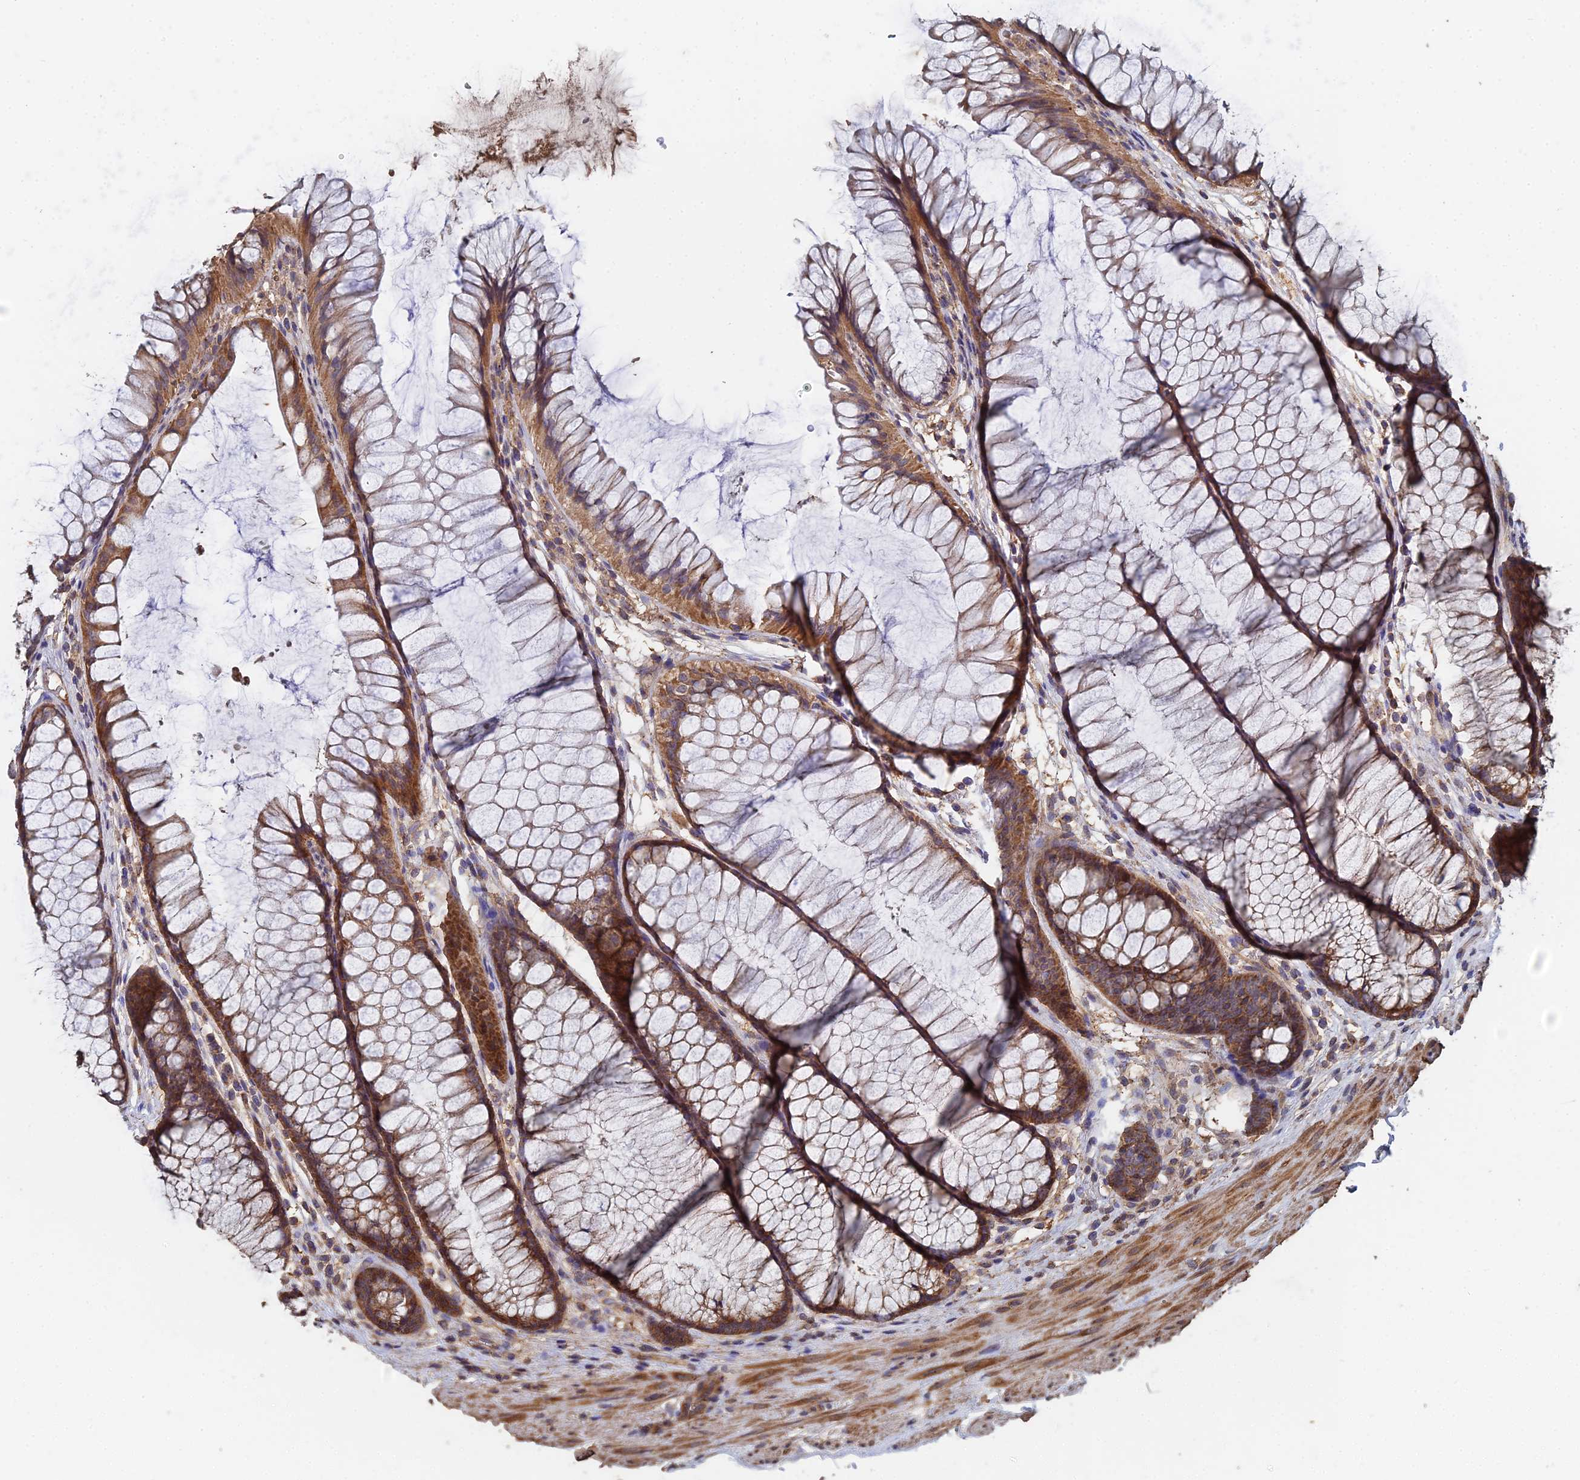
{"staining": {"intensity": "moderate", "quantity": ">75%", "location": "cytoplasmic/membranous"}, "tissue": "colon", "cell_type": "Endothelial cells", "image_type": "normal", "snomed": [{"axis": "morphology", "description": "Normal tissue, NOS"}, {"axis": "topography", "description": "Colon"}], "caption": "Endothelial cells display medium levels of moderate cytoplasmic/membranous positivity in about >75% of cells in benign human colon.", "gene": "SPANXN4", "patient": {"sex": "female", "age": 82}}